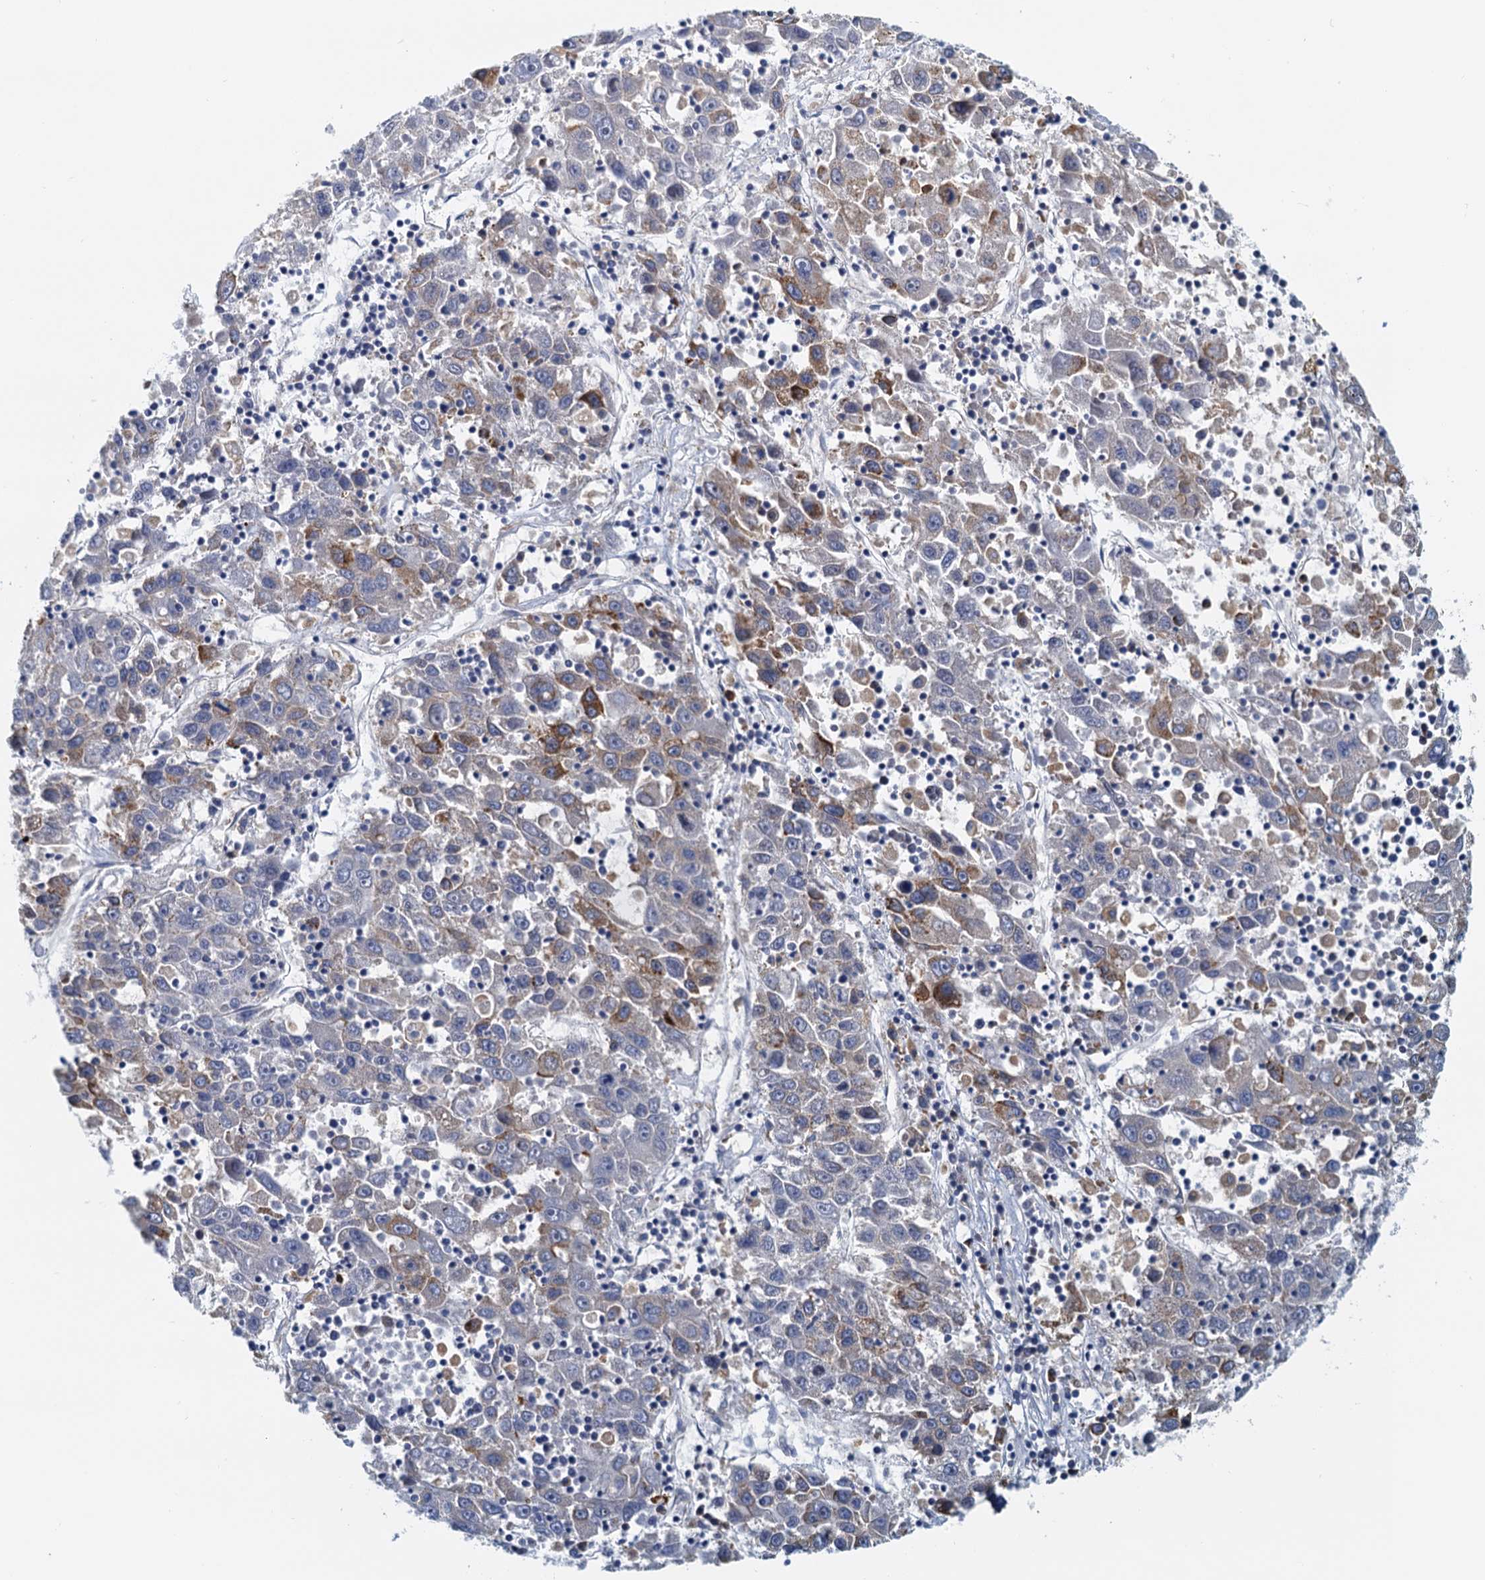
{"staining": {"intensity": "moderate", "quantity": "<25%", "location": "cytoplasmic/membranous"}, "tissue": "liver cancer", "cell_type": "Tumor cells", "image_type": "cancer", "snomed": [{"axis": "morphology", "description": "Carcinoma, Hepatocellular, NOS"}, {"axis": "topography", "description": "Liver"}], "caption": "Immunohistochemistry (IHC) of liver hepatocellular carcinoma exhibits low levels of moderate cytoplasmic/membranous positivity in approximately <25% of tumor cells.", "gene": "NIPAL3", "patient": {"sex": "male", "age": 49}}